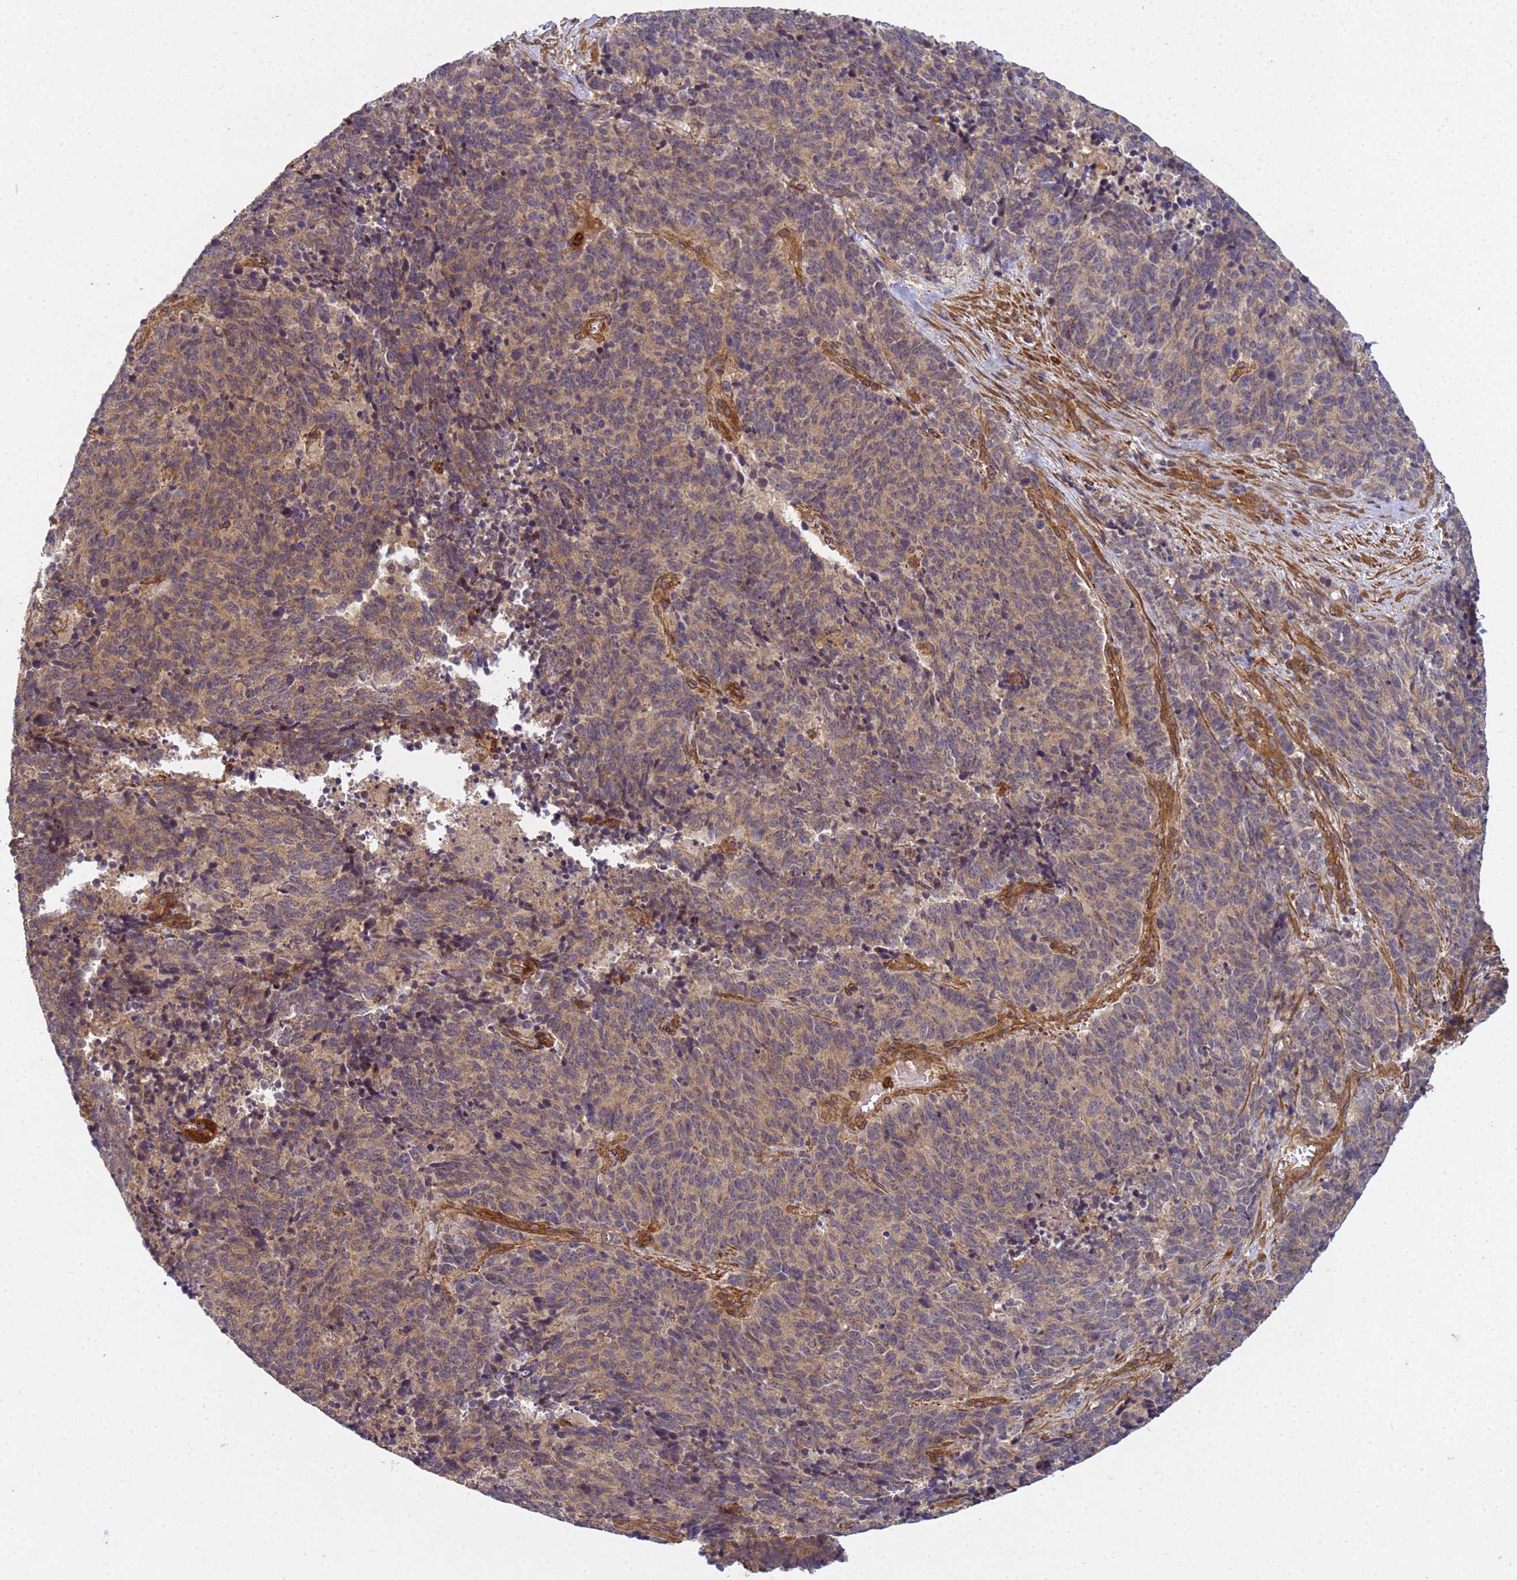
{"staining": {"intensity": "weak", "quantity": ">75%", "location": "cytoplasmic/membranous"}, "tissue": "cervical cancer", "cell_type": "Tumor cells", "image_type": "cancer", "snomed": [{"axis": "morphology", "description": "Squamous cell carcinoma, NOS"}, {"axis": "topography", "description": "Cervix"}], "caption": "Protein staining shows weak cytoplasmic/membranous expression in about >75% of tumor cells in cervical cancer.", "gene": "C8orf34", "patient": {"sex": "female", "age": 29}}